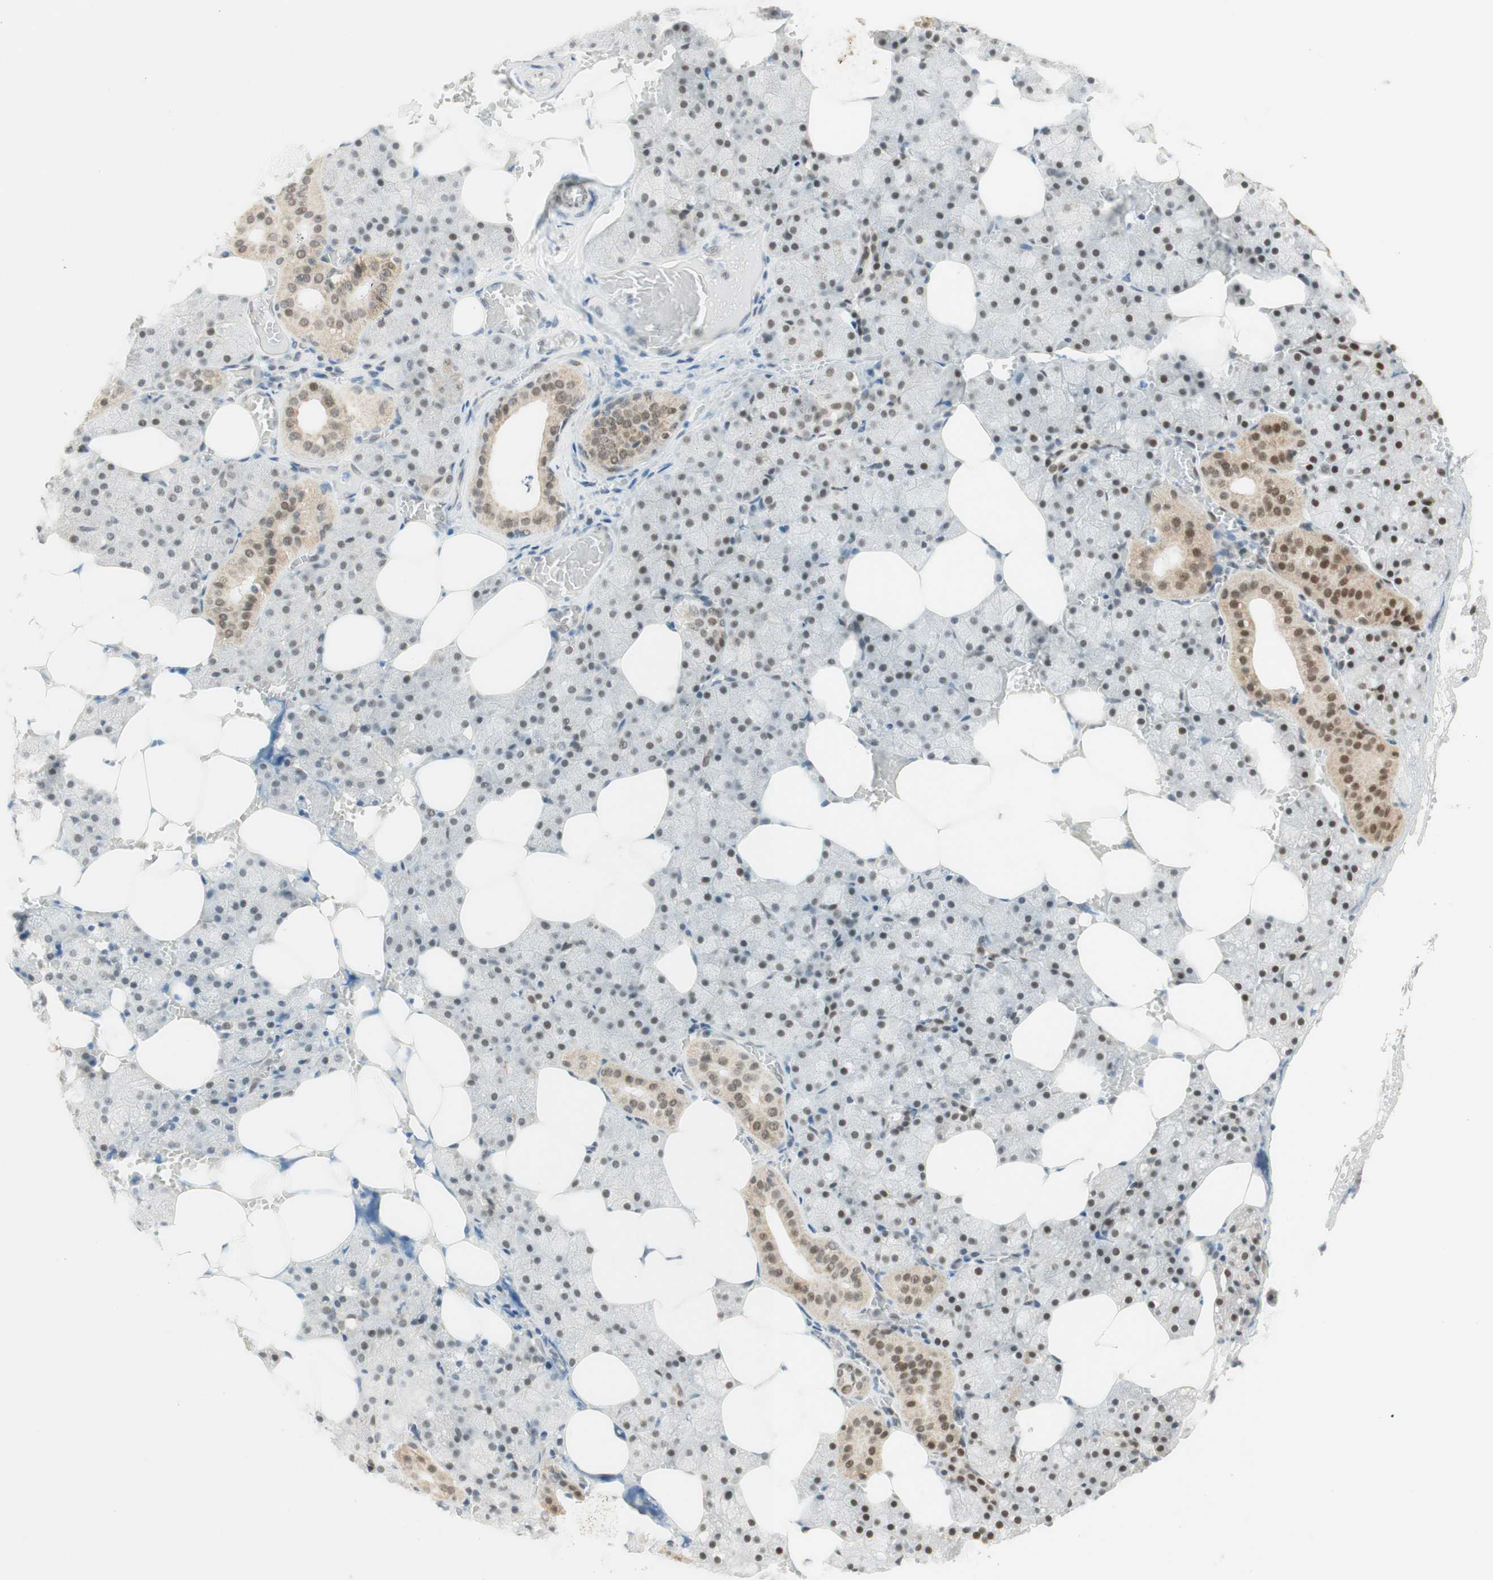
{"staining": {"intensity": "moderate", "quantity": "25%-75%", "location": "nuclear"}, "tissue": "salivary gland", "cell_type": "Glandular cells", "image_type": "normal", "snomed": [{"axis": "morphology", "description": "Normal tissue, NOS"}, {"axis": "topography", "description": "Salivary gland"}], "caption": "Immunohistochemical staining of benign salivary gland displays medium levels of moderate nuclear positivity in about 25%-75% of glandular cells.", "gene": "ZNF782", "patient": {"sex": "male", "age": 62}}